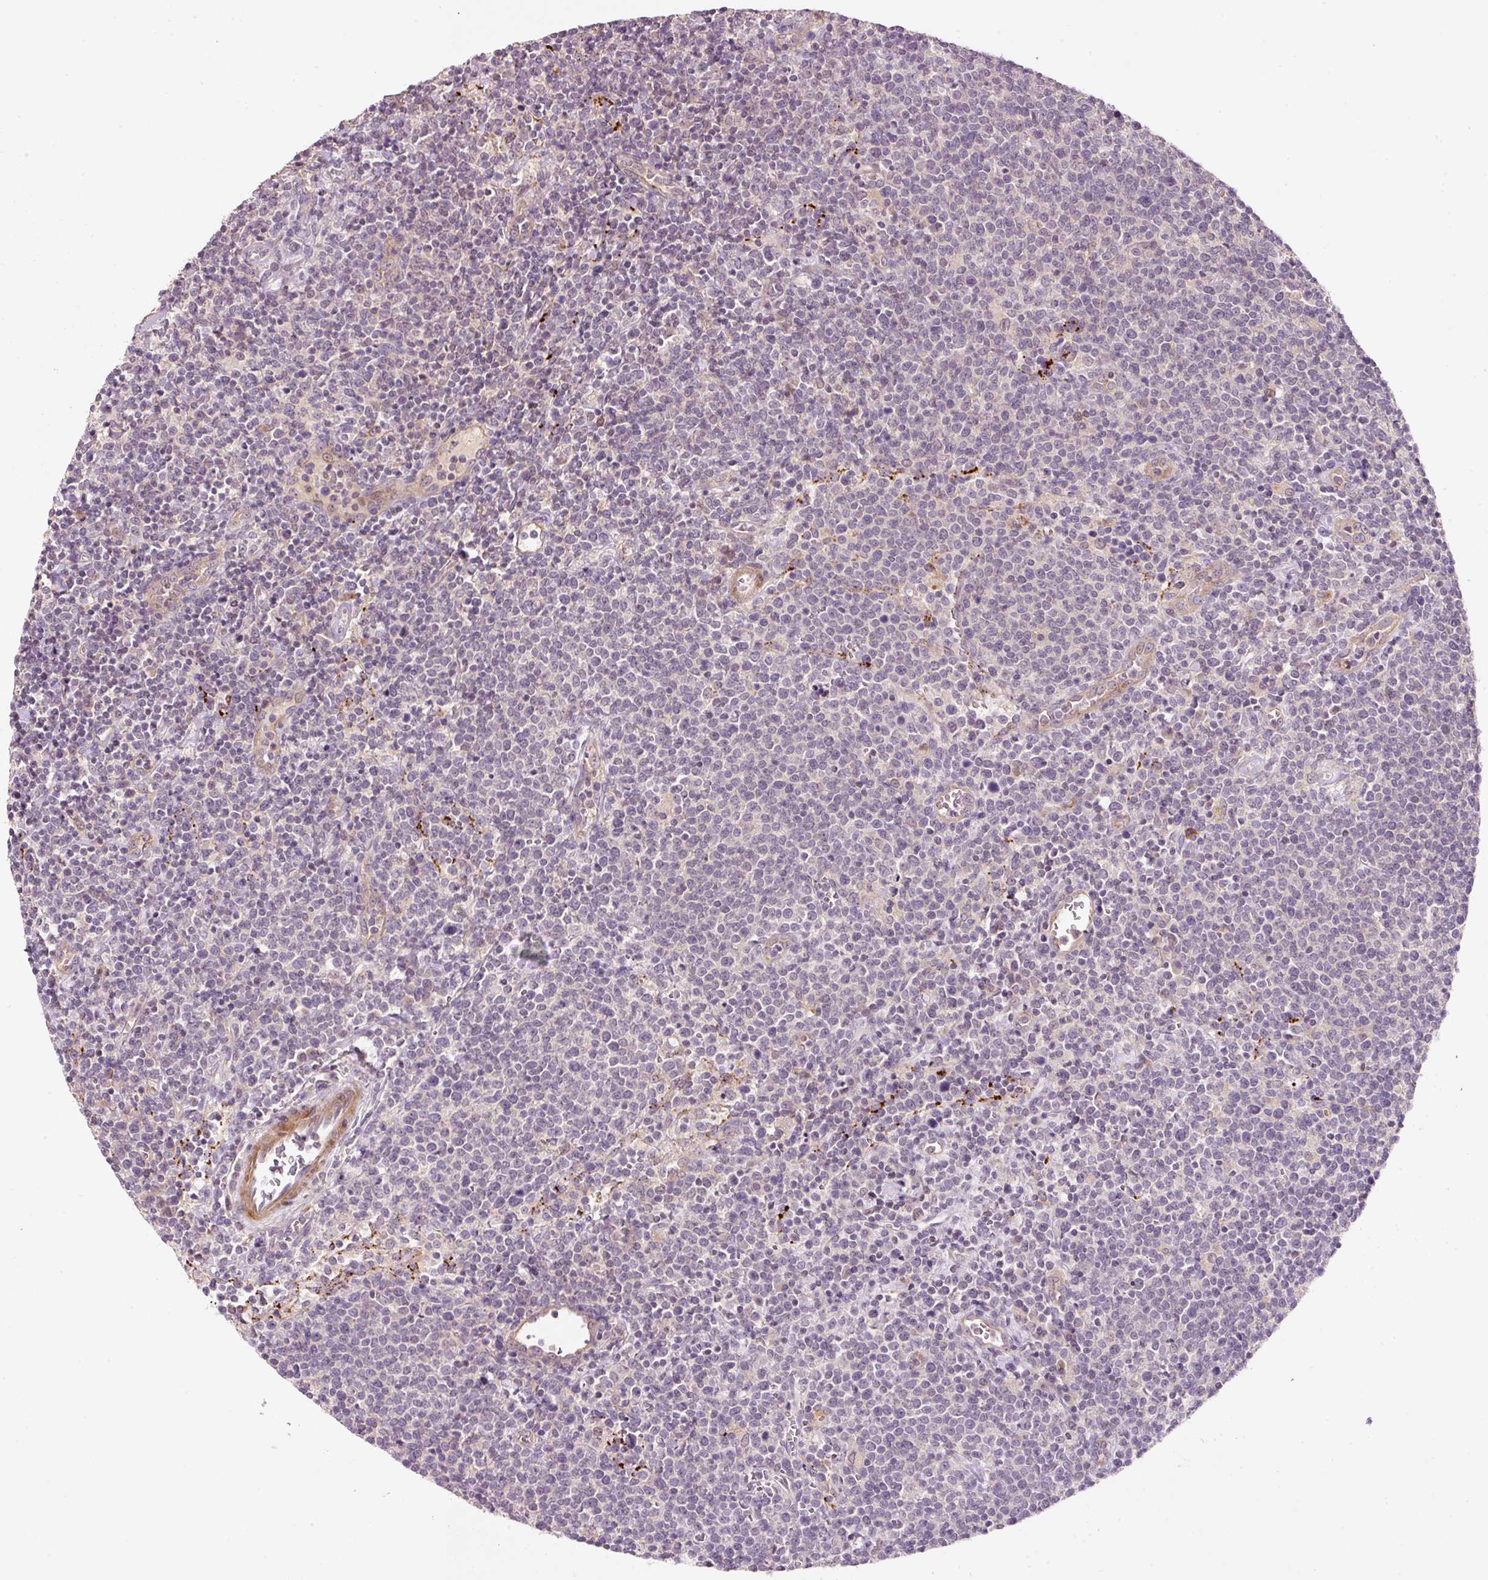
{"staining": {"intensity": "negative", "quantity": "none", "location": "none"}, "tissue": "lymphoma", "cell_type": "Tumor cells", "image_type": "cancer", "snomed": [{"axis": "morphology", "description": "Malignant lymphoma, non-Hodgkin's type, High grade"}, {"axis": "topography", "description": "Lymph node"}], "caption": "Human high-grade malignant lymphoma, non-Hodgkin's type stained for a protein using immunohistochemistry (IHC) shows no expression in tumor cells.", "gene": "TIRAP", "patient": {"sex": "male", "age": 61}}